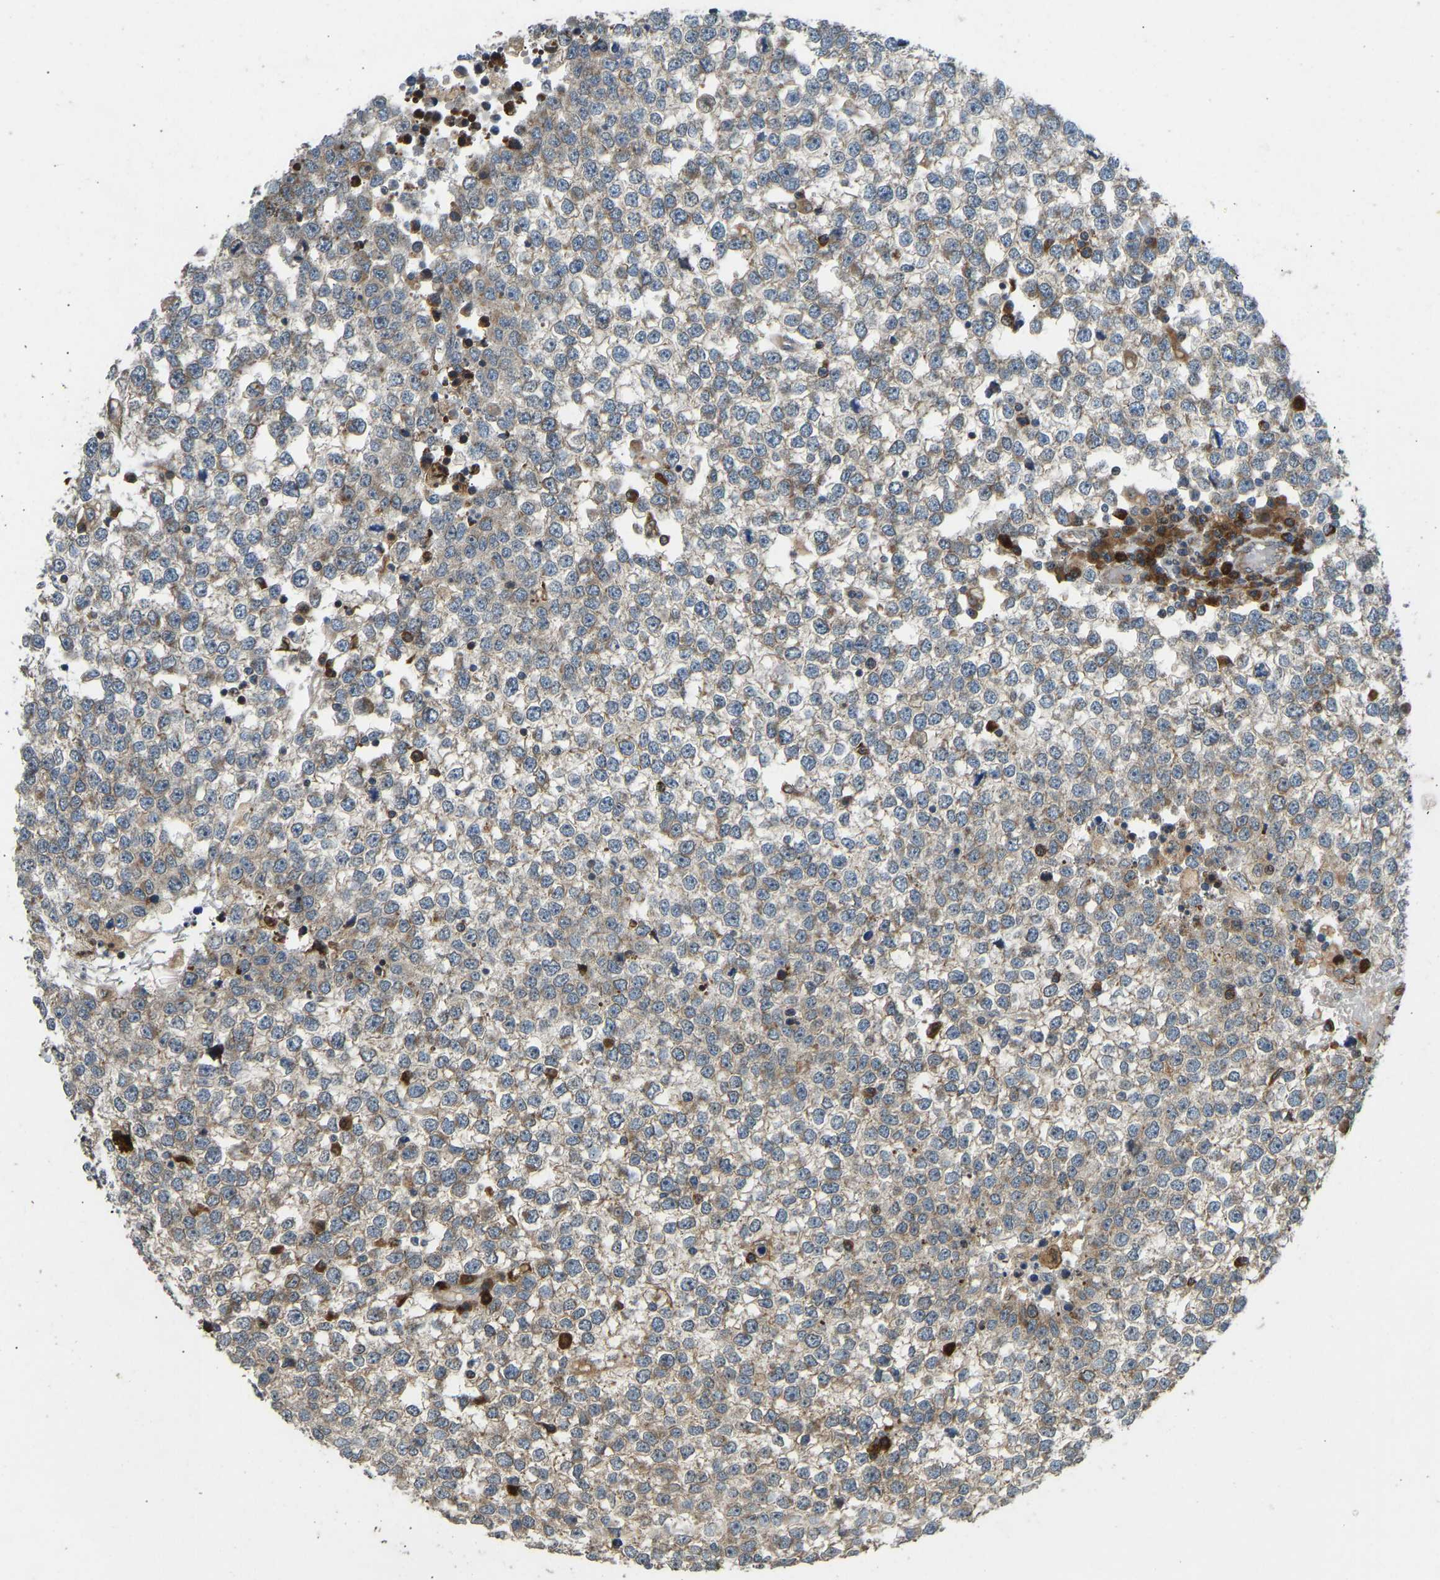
{"staining": {"intensity": "moderate", "quantity": ">75%", "location": "cytoplasmic/membranous"}, "tissue": "testis cancer", "cell_type": "Tumor cells", "image_type": "cancer", "snomed": [{"axis": "morphology", "description": "Seminoma, NOS"}, {"axis": "topography", "description": "Testis"}], "caption": "The immunohistochemical stain highlights moderate cytoplasmic/membranous staining in tumor cells of testis cancer (seminoma) tissue. (DAB (3,3'-diaminobenzidine) = brown stain, brightfield microscopy at high magnification).", "gene": "OS9", "patient": {"sex": "male", "age": 65}}